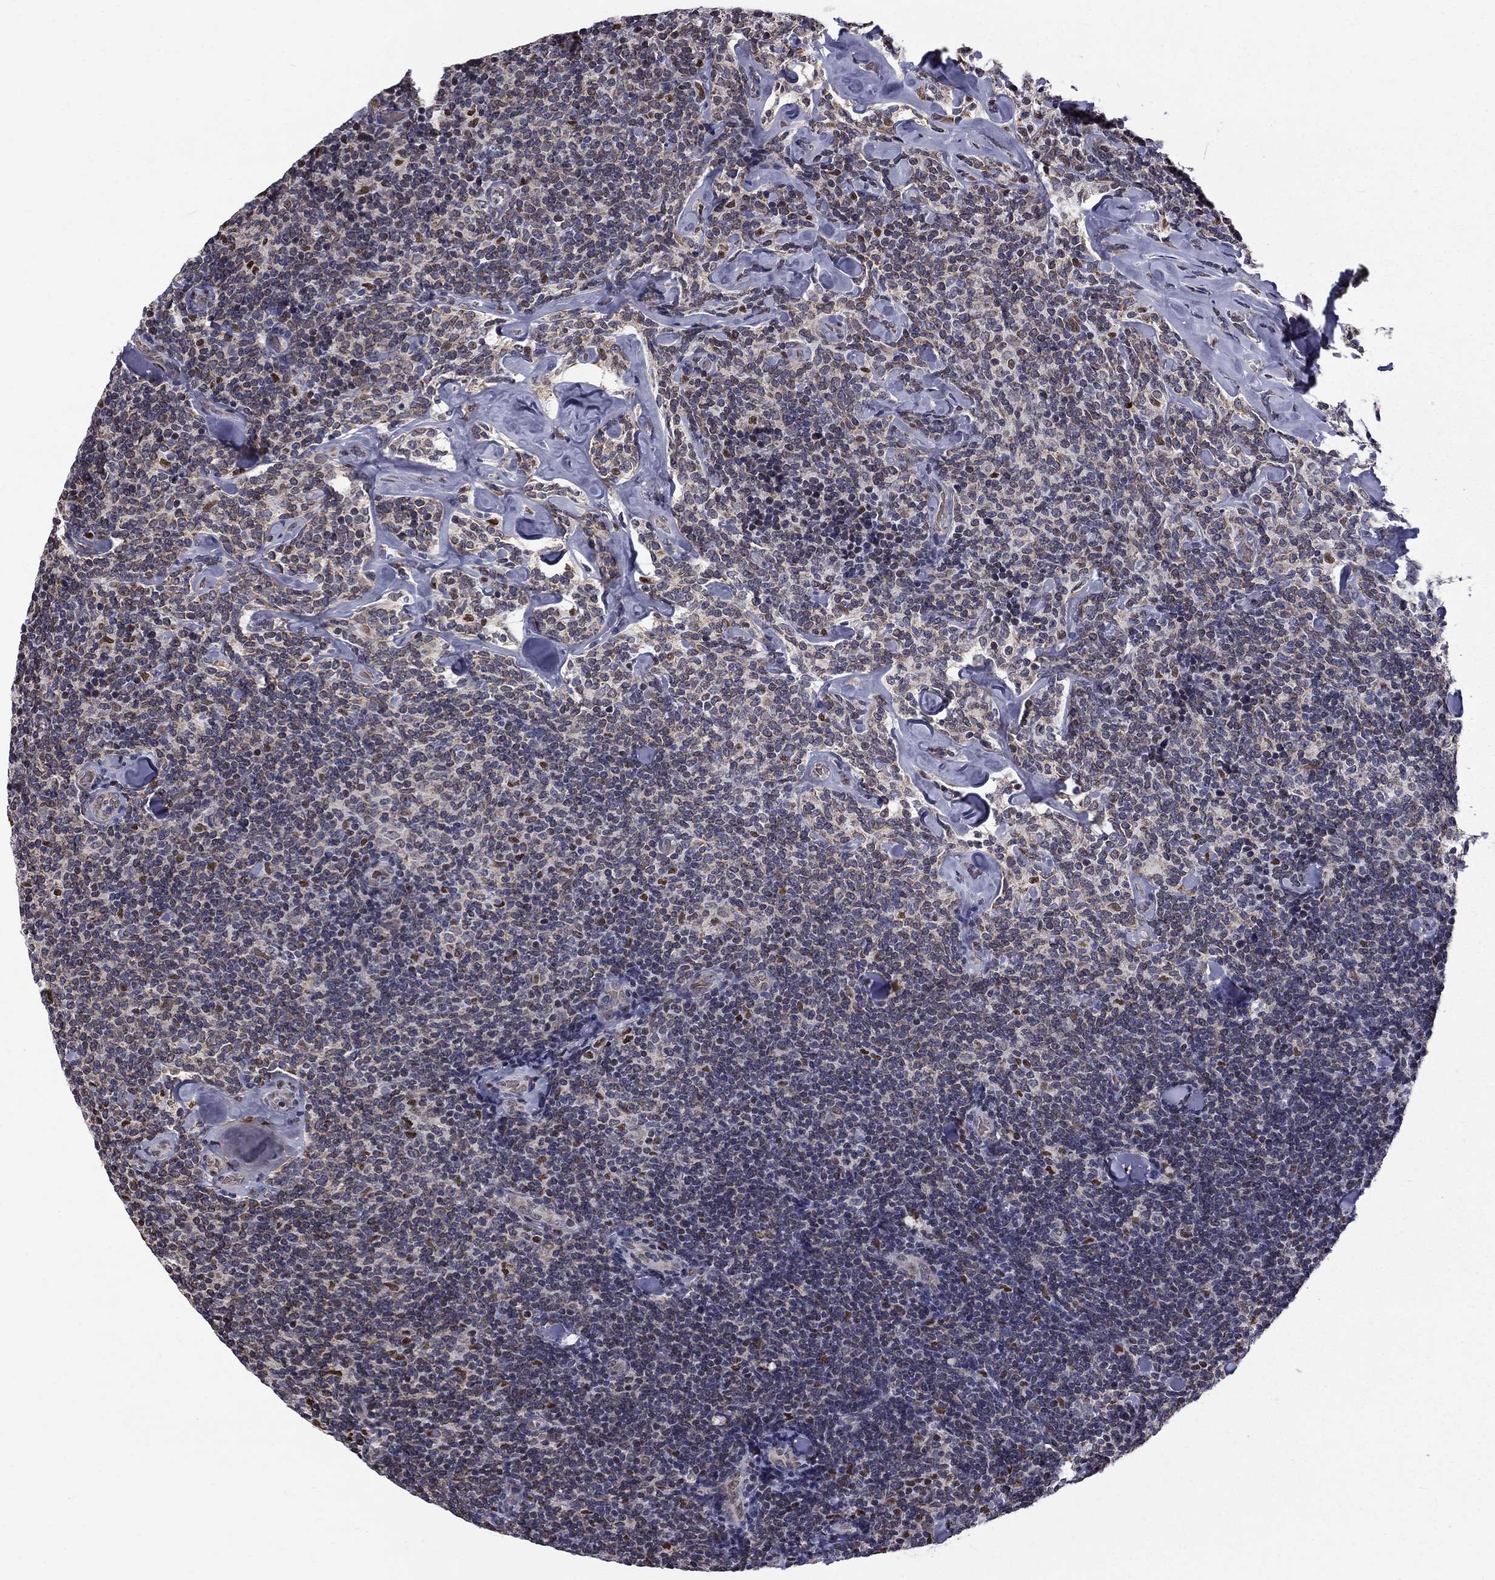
{"staining": {"intensity": "negative", "quantity": "none", "location": "none"}, "tissue": "lymphoma", "cell_type": "Tumor cells", "image_type": "cancer", "snomed": [{"axis": "morphology", "description": "Malignant lymphoma, non-Hodgkin's type, Low grade"}, {"axis": "topography", "description": "Lymph node"}], "caption": "DAB (3,3'-diaminobenzidine) immunohistochemical staining of human low-grade malignant lymphoma, non-Hodgkin's type exhibits no significant positivity in tumor cells. The staining is performed using DAB brown chromogen with nuclei counter-stained in using hematoxylin.", "gene": "HSPB2", "patient": {"sex": "female", "age": 56}}